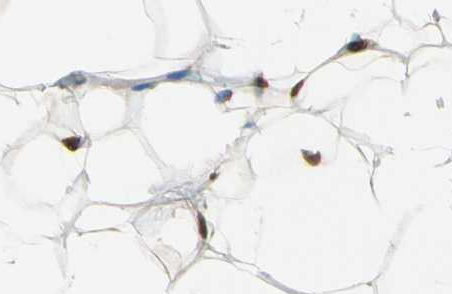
{"staining": {"intensity": "strong", "quantity": ">75%", "location": "nuclear"}, "tissue": "adipose tissue", "cell_type": "Adipocytes", "image_type": "normal", "snomed": [{"axis": "morphology", "description": "Normal tissue, NOS"}, {"axis": "topography", "description": "Soft tissue"}], "caption": "Normal adipose tissue shows strong nuclear staining in approximately >75% of adipocytes, visualized by immunohistochemistry.", "gene": "SUN1", "patient": {"sex": "male", "age": 26}}